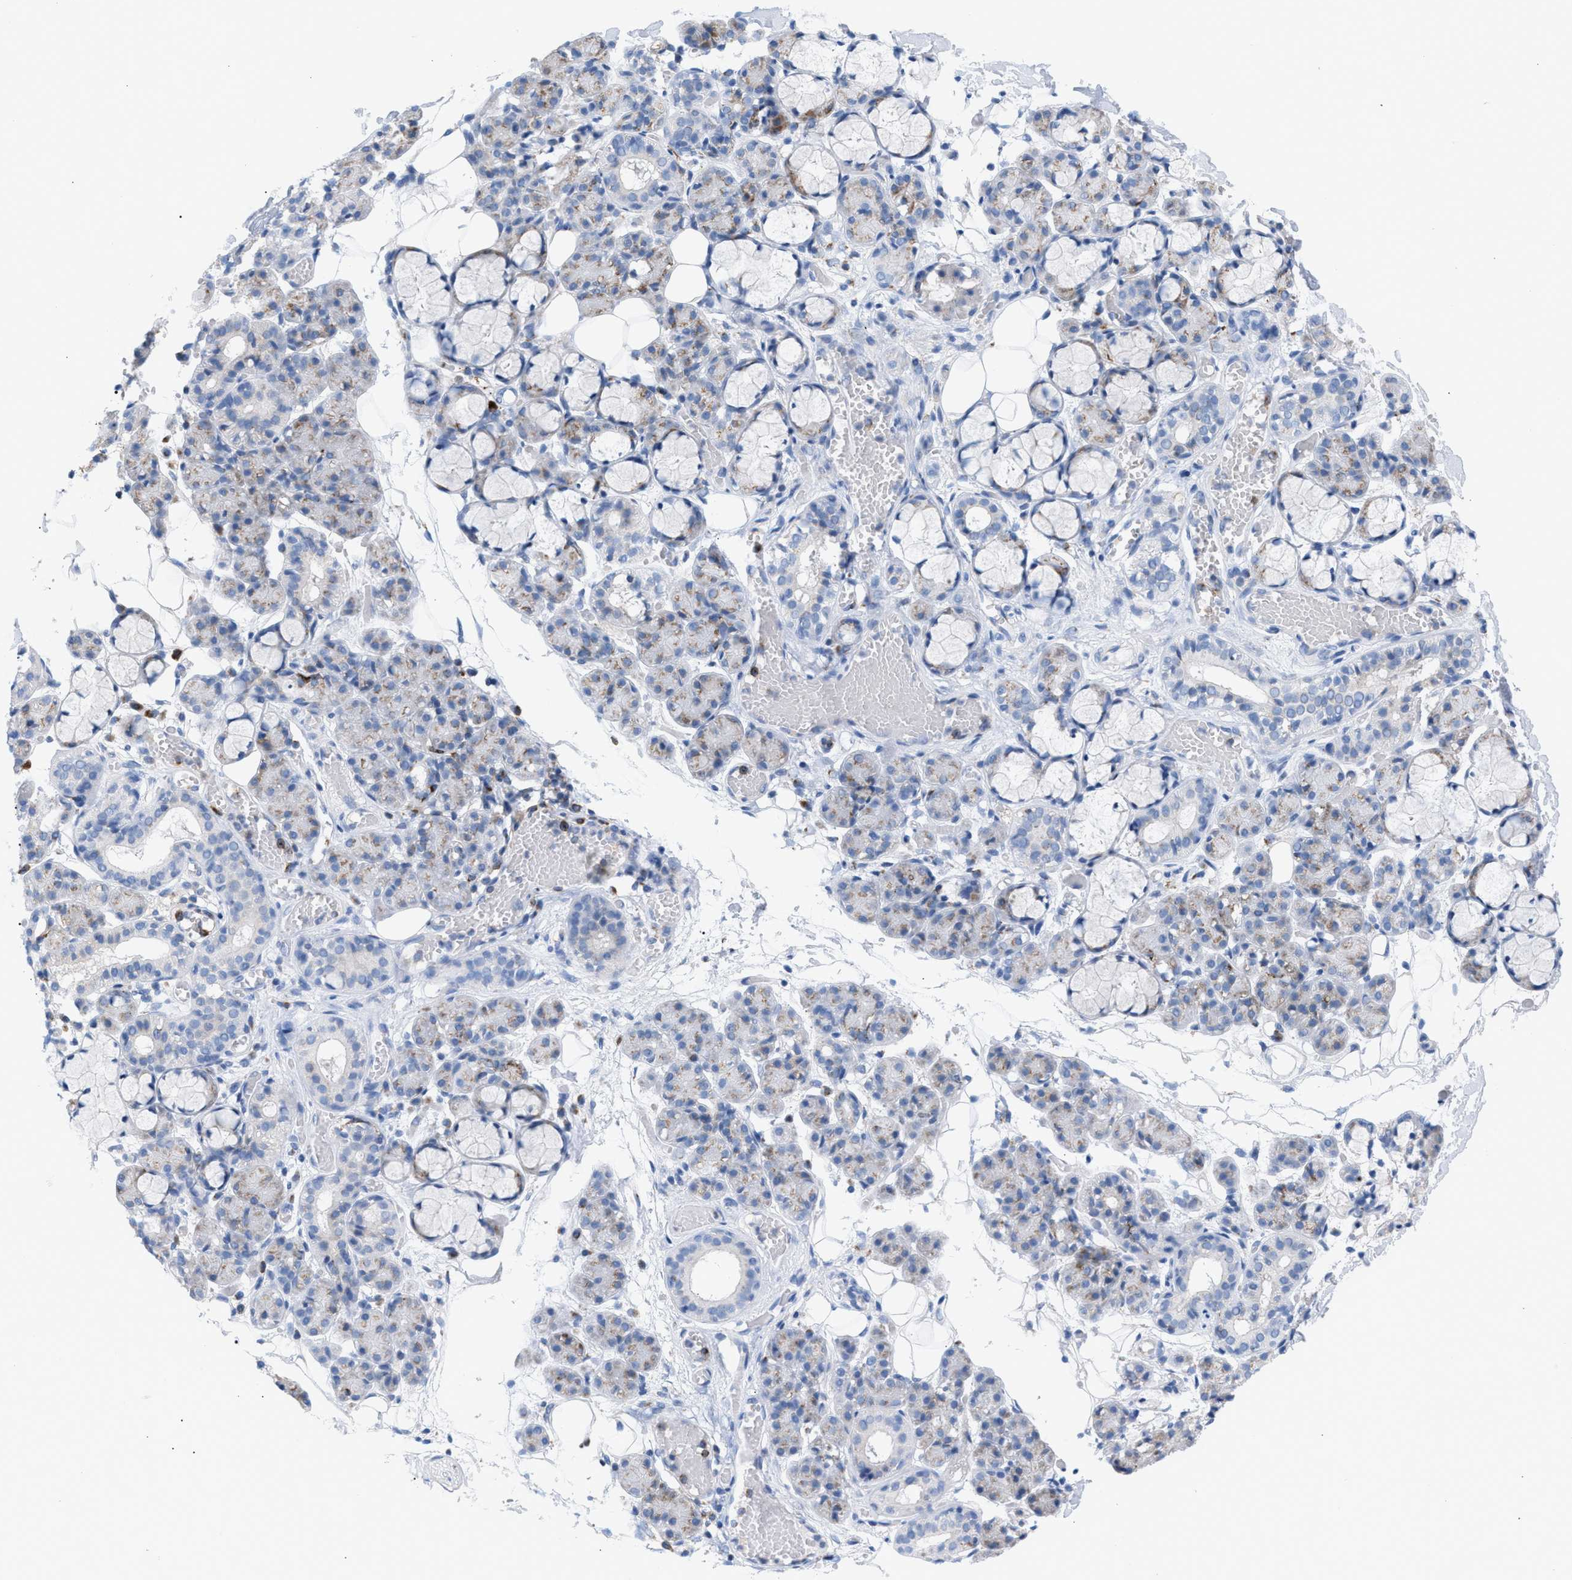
{"staining": {"intensity": "weak", "quantity": "<25%", "location": "cytoplasmic/membranous"}, "tissue": "salivary gland", "cell_type": "Glandular cells", "image_type": "normal", "snomed": [{"axis": "morphology", "description": "Normal tissue, NOS"}, {"axis": "topography", "description": "Salivary gland"}], "caption": "An IHC histopathology image of unremarkable salivary gland is shown. There is no staining in glandular cells of salivary gland. (Stains: DAB IHC with hematoxylin counter stain, Microscopy: brightfield microscopy at high magnification).", "gene": "TACC3", "patient": {"sex": "male", "age": 63}}